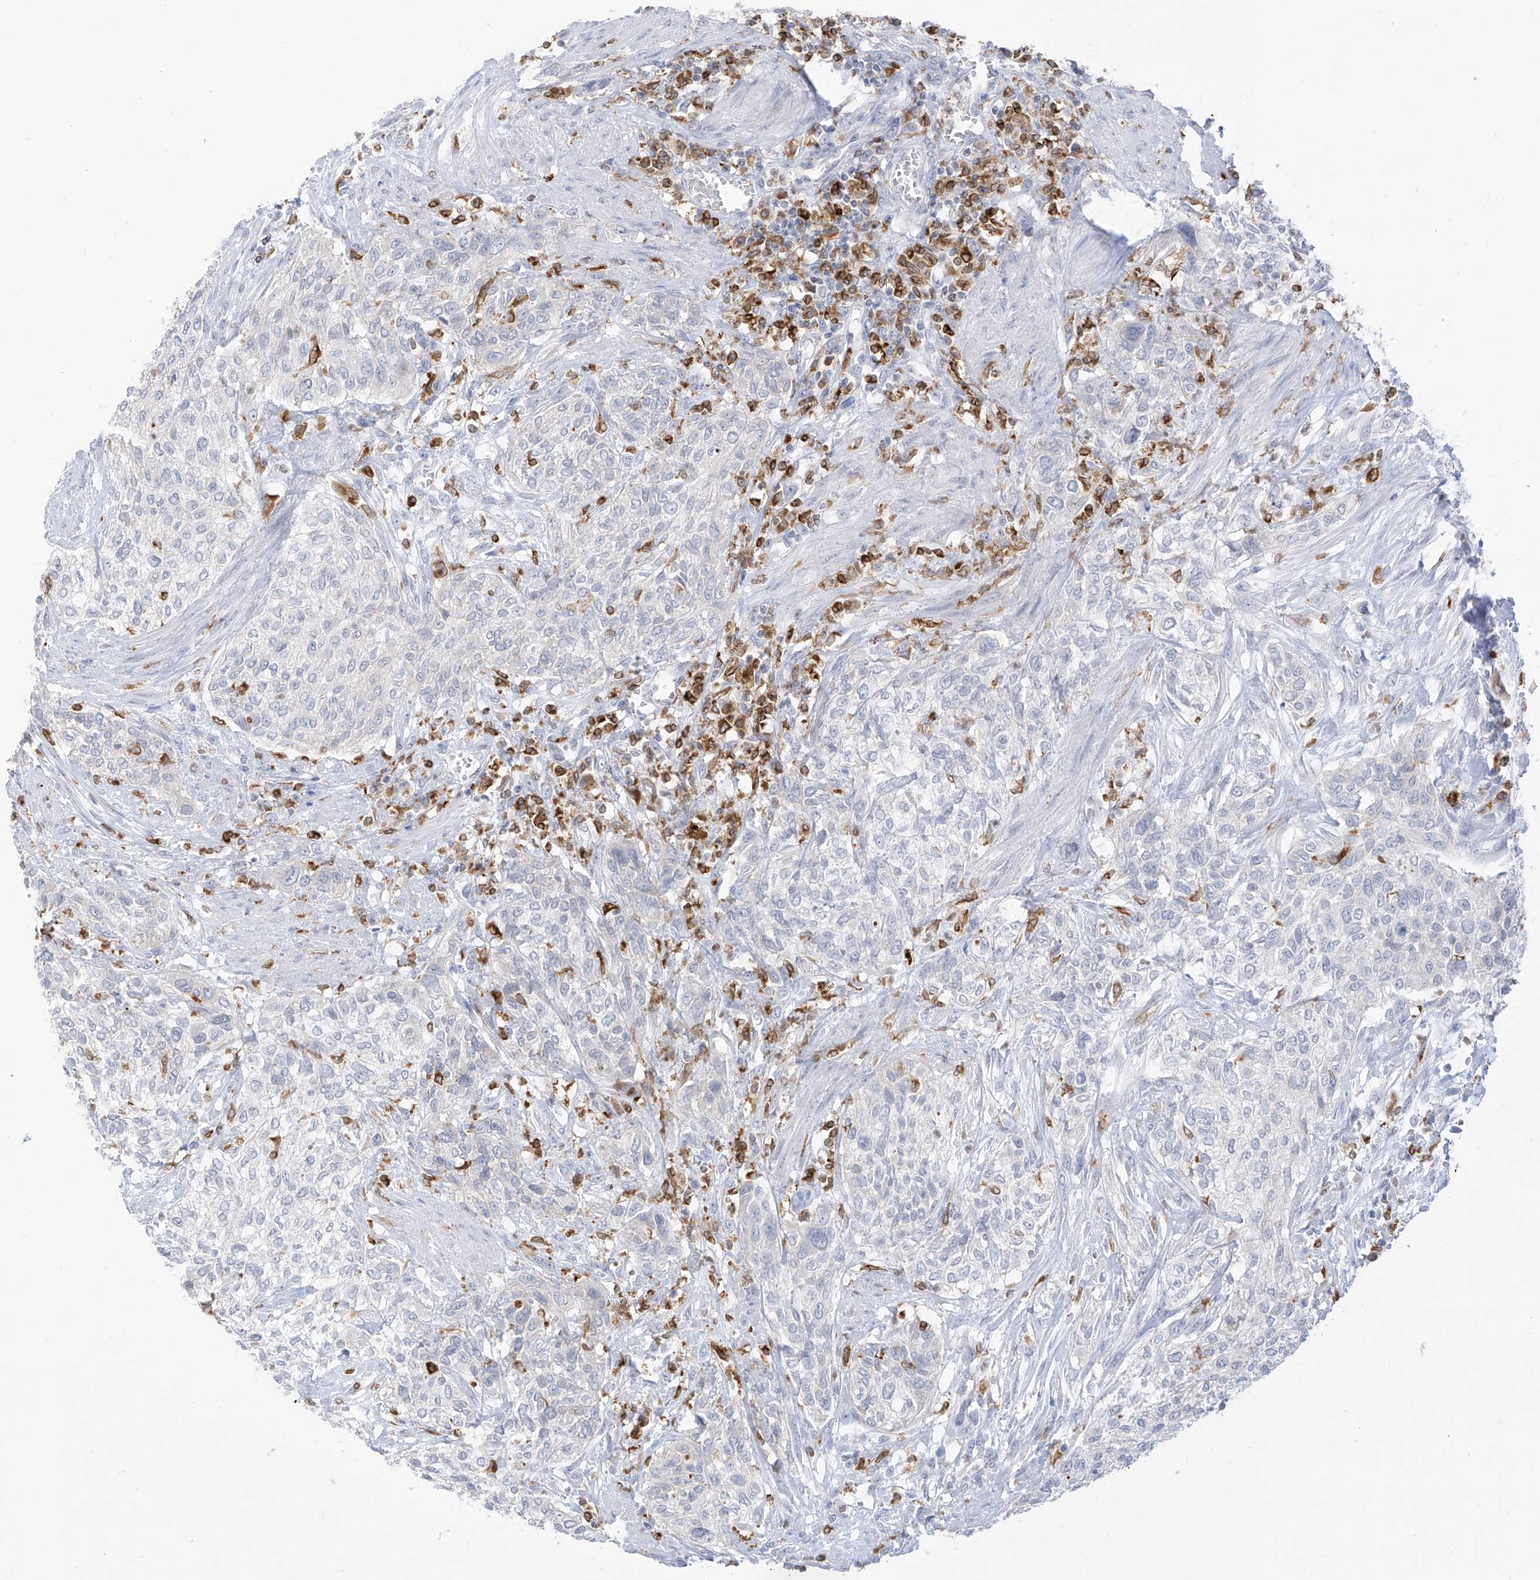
{"staining": {"intensity": "negative", "quantity": "none", "location": "none"}, "tissue": "urothelial cancer", "cell_type": "Tumor cells", "image_type": "cancer", "snomed": [{"axis": "morphology", "description": "Urothelial carcinoma, High grade"}, {"axis": "topography", "description": "Urinary bladder"}], "caption": "There is no significant positivity in tumor cells of urothelial cancer.", "gene": "TBXAS1", "patient": {"sex": "male", "age": 35}}